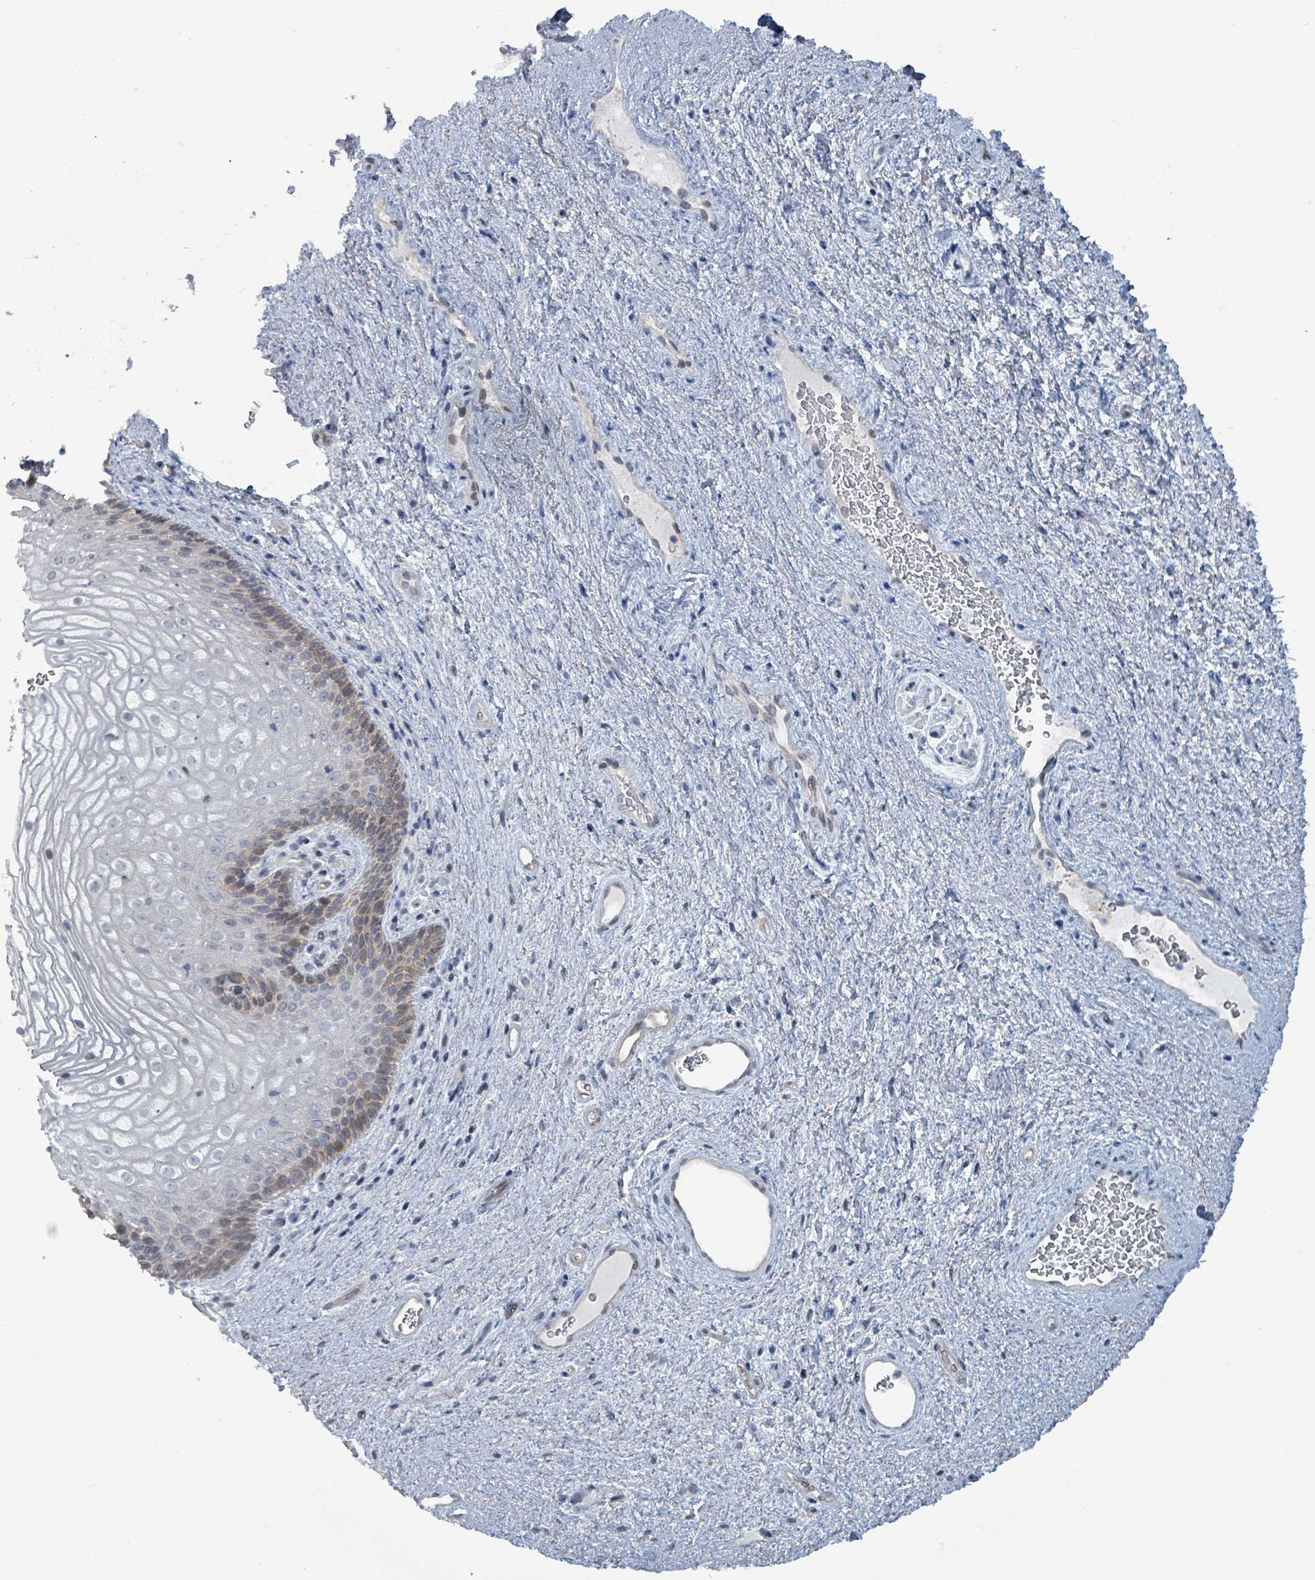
{"staining": {"intensity": "weak", "quantity": "<25%", "location": "cytoplasmic/membranous"}, "tissue": "vagina", "cell_type": "Squamous epithelial cells", "image_type": "normal", "snomed": [{"axis": "morphology", "description": "Normal tissue, NOS"}, {"axis": "topography", "description": "Vagina"}], "caption": "High magnification brightfield microscopy of normal vagina stained with DAB (3,3'-diaminobenzidine) (brown) and counterstained with hematoxylin (blue): squamous epithelial cells show no significant staining. (DAB IHC with hematoxylin counter stain).", "gene": "BIVM", "patient": {"sex": "female", "age": 47}}